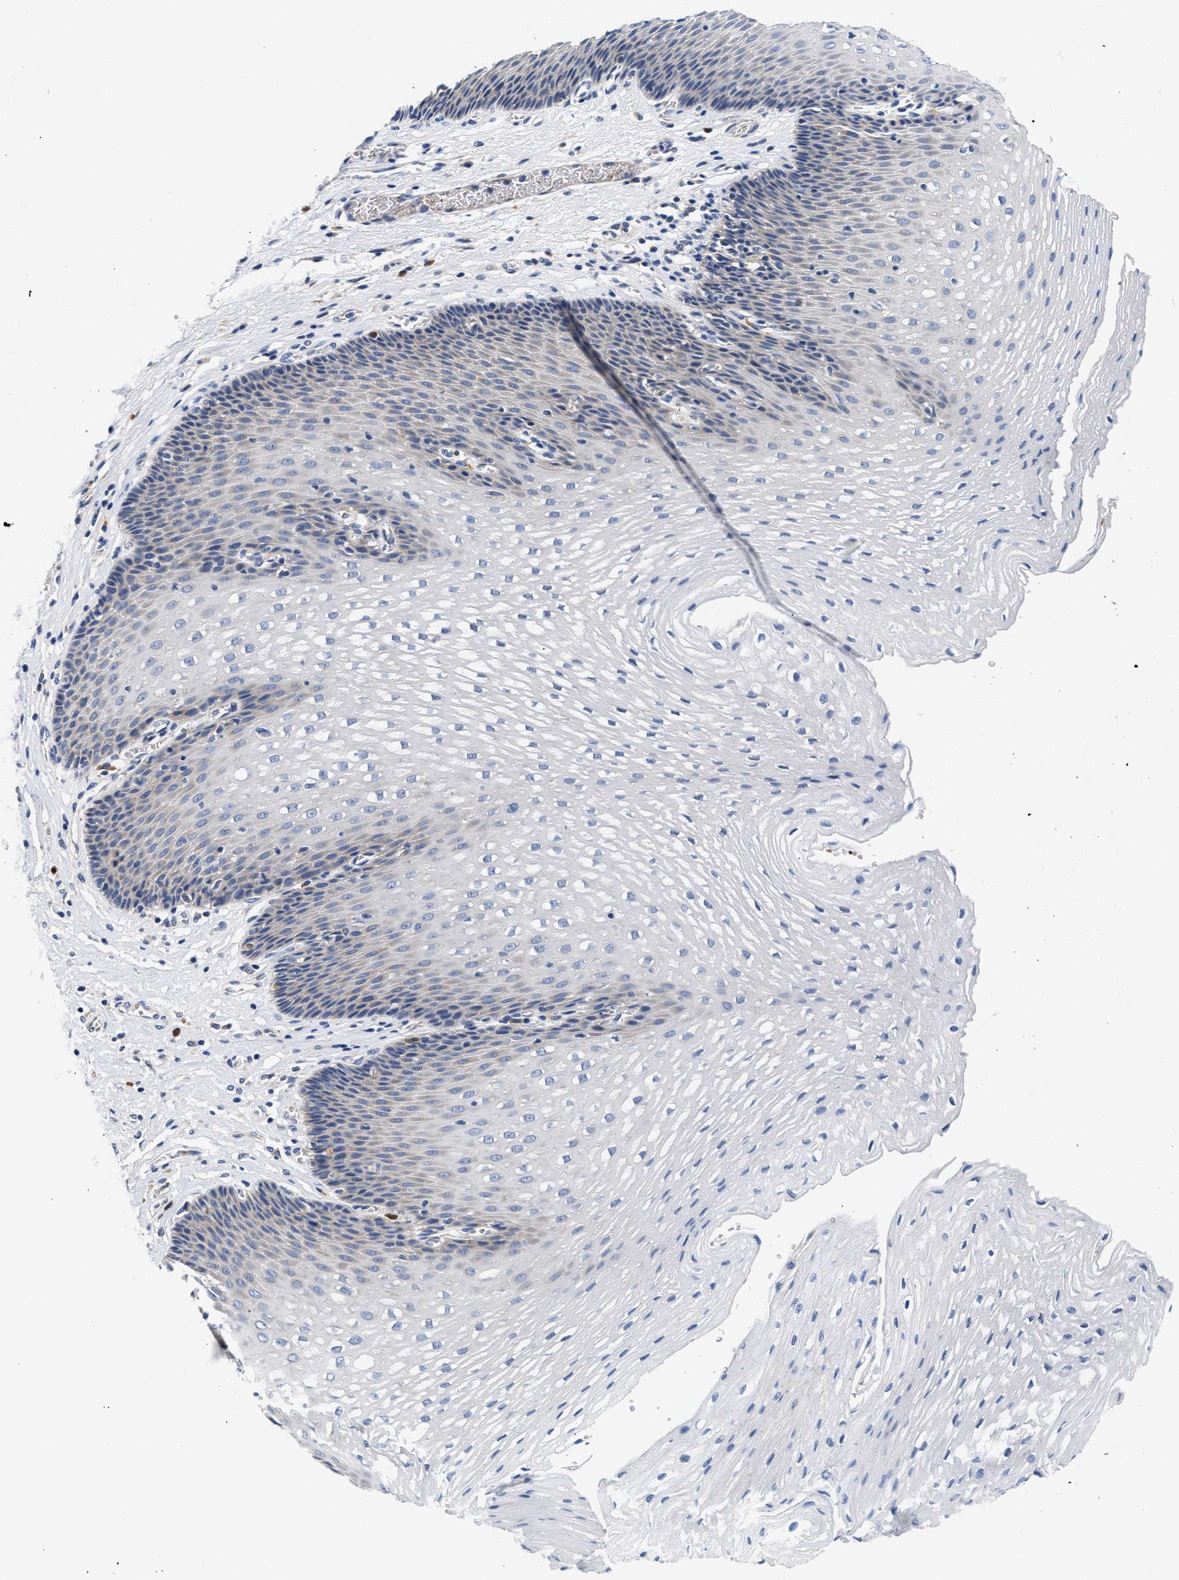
{"staining": {"intensity": "negative", "quantity": "none", "location": "none"}, "tissue": "esophagus", "cell_type": "Squamous epithelial cells", "image_type": "normal", "snomed": [{"axis": "morphology", "description": "Normal tissue, NOS"}, {"axis": "topography", "description": "Esophagus"}], "caption": "IHC histopathology image of benign esophagus: esophagus stained with DAB reveals no significant protein staining in squamous epithelial cells.", "gene": "RINT1", "patient": {"sex": "male", "age": 48}}